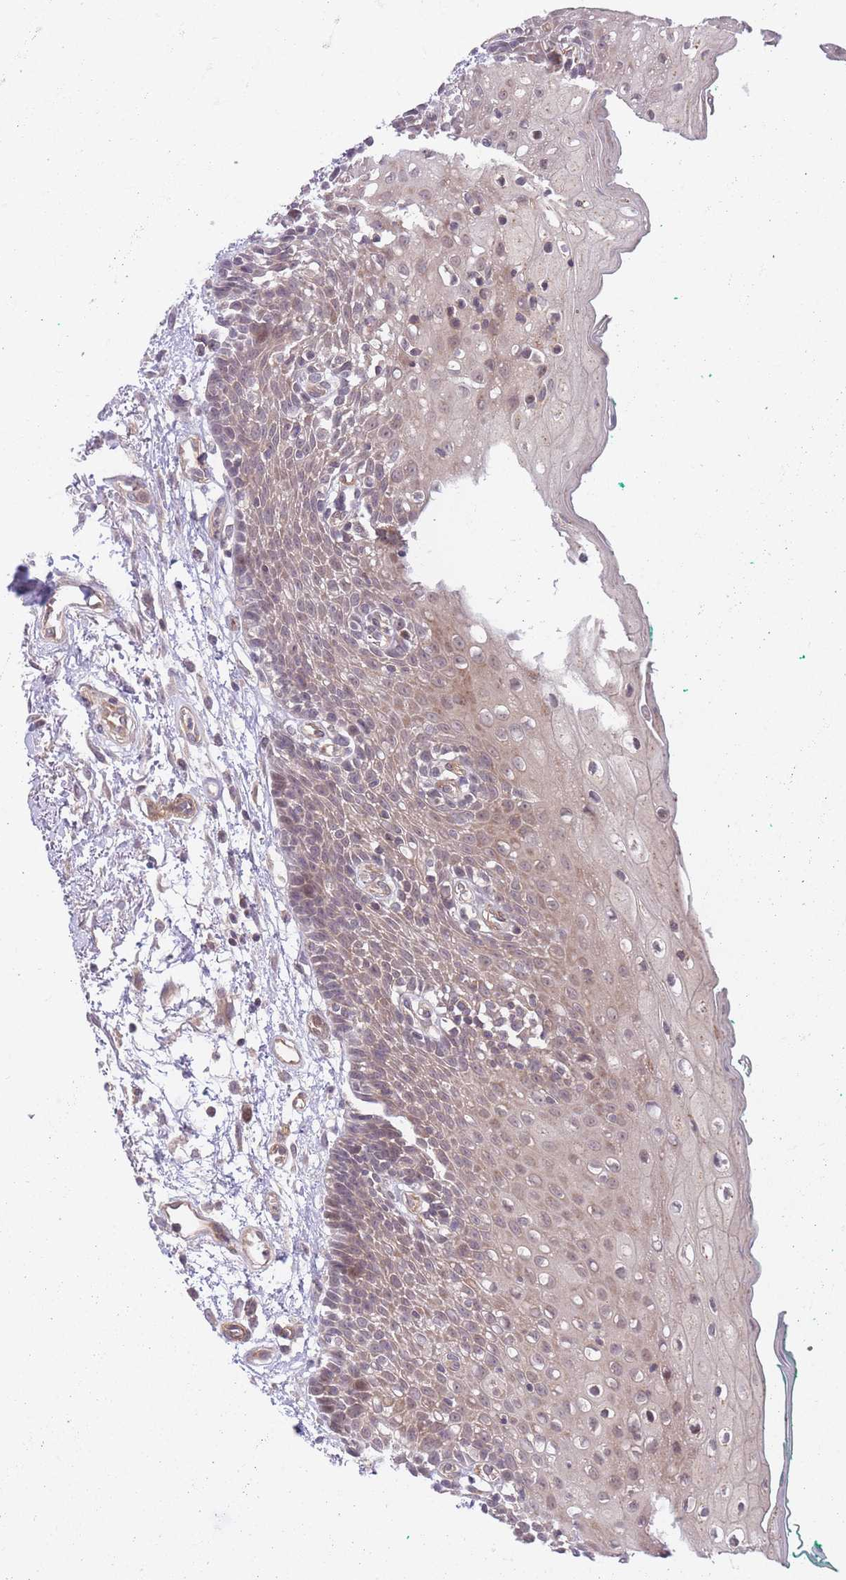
{"staining": {"intensity": "weak", "quantity": "25%-75%", "location": "cytoplasmic/membranous,nuclear"}, "tissue": "oral mucosa", "cell_type": "Squamous epithelial cells", "image_type": "normal", "snomed": [{"axis": "morphology", "description": "Normal tissue, NOS"}, {"axis": "morphology", "description": "Squamous cell carcinoma, NOS"}, {"axis": "topography", "description": "Oral tissue"}, {"axis": "topography", "description": "Tounge, NOS"}, {"axis": "topography", "description": "Head-Neck"}], "caption": "High-power microscopy captured an IHC photomicrograph of benign oral mucosa, revealing weak cytoplasmic/membranous,nuclear staining in about 25%-75% of squamous epithelial cells.", "gene": "FUT3", "patient": {"sex": "male", "age": 79}}